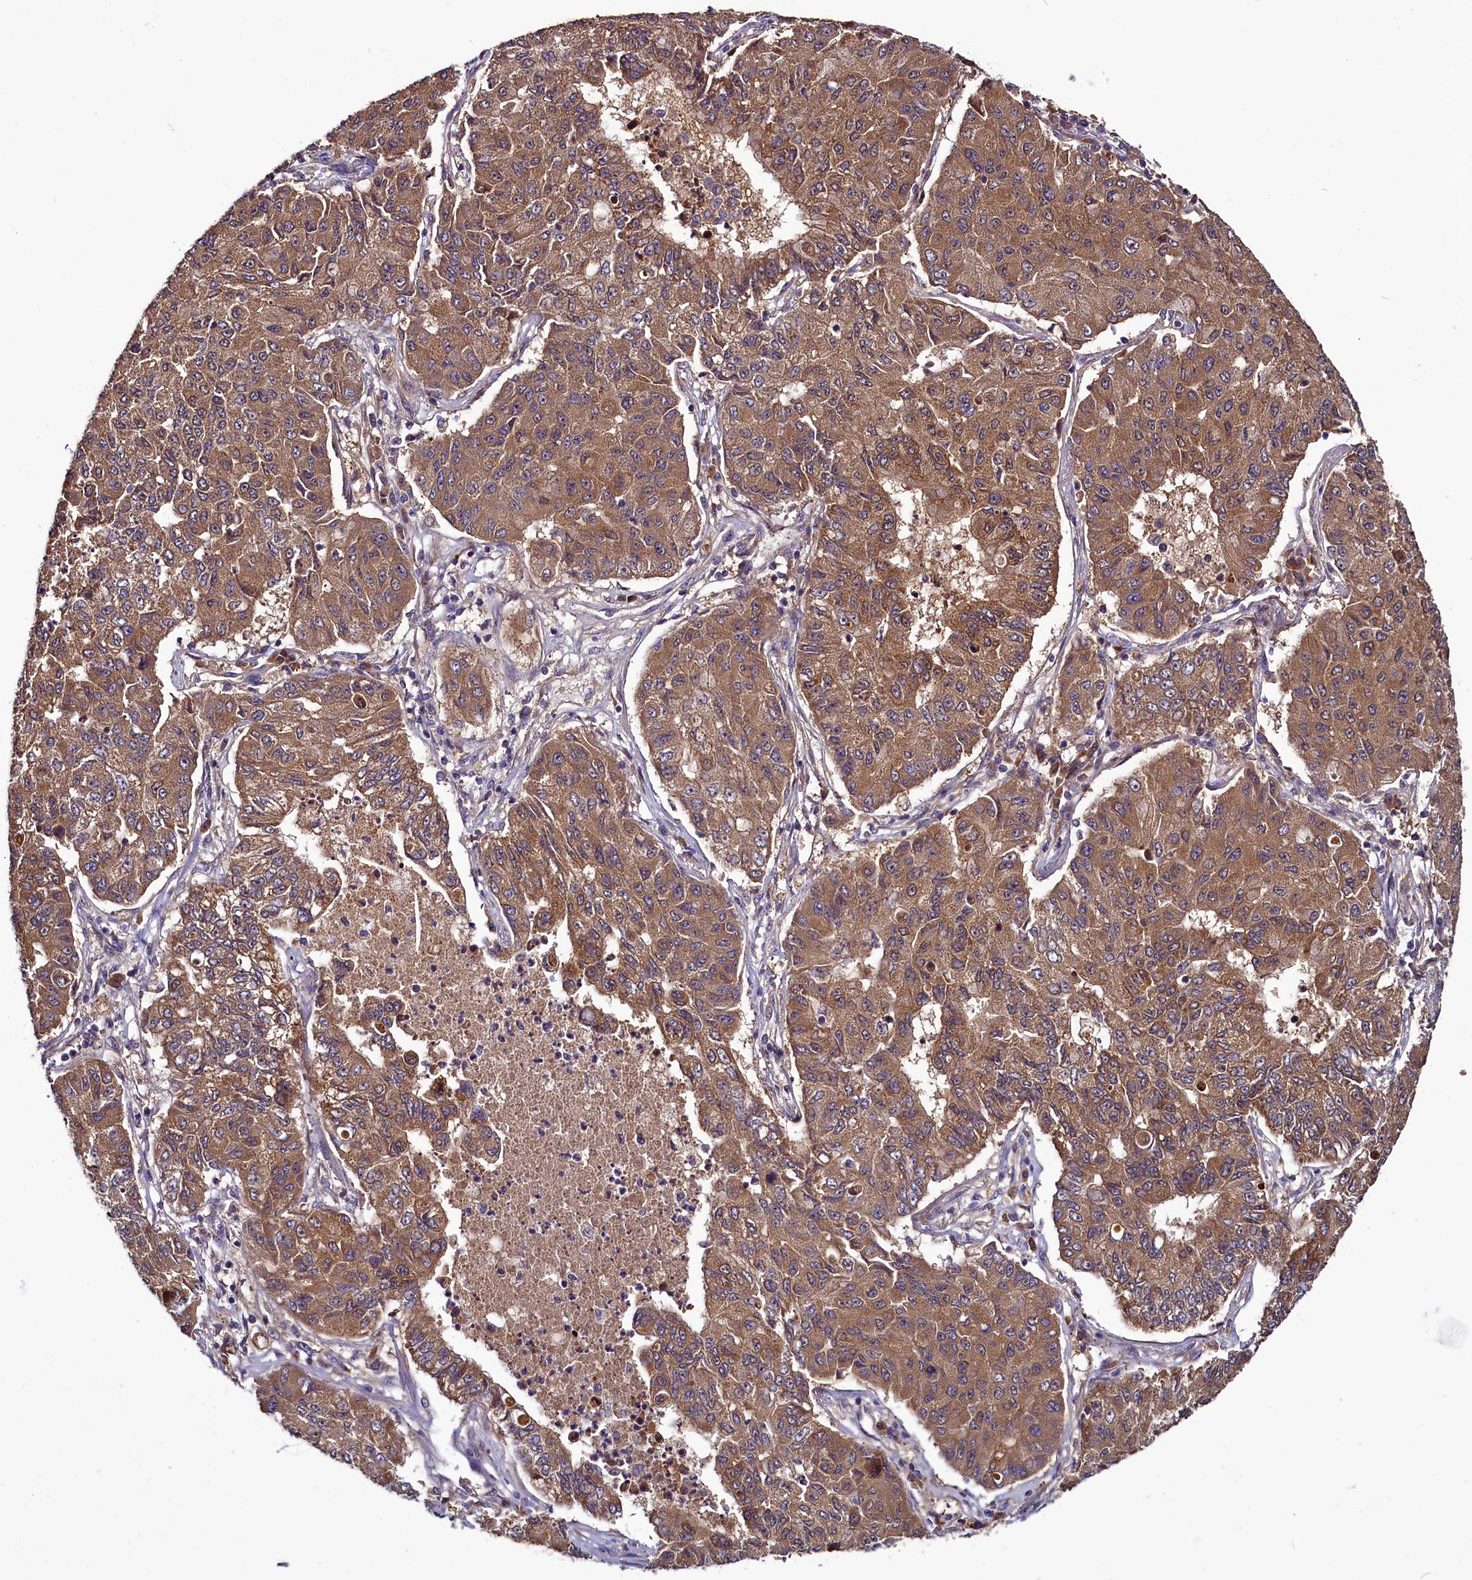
{"staining": {"intensity": "moderate", "quantity": ">75%", "location": "cytoplasmic/membranous"}, "tissue": "lung cancer", "cell_type": "Tumor cells", "image_type": "cancer", "snomed": [{"axis": "morphology", "description": "Squamous cell carcinoma, NOS"}, {"axis": "topography", "description": "Lung"}], "caption": "IHC histopathology image of human lung cancer stained for a protein (brown), which displays medium levels of moderate cytoplasmic/membranous staining in approximately >75% of tumor cells.", "gene": "RPUSD2", "patient": {"sex": "male", "age": 74}}